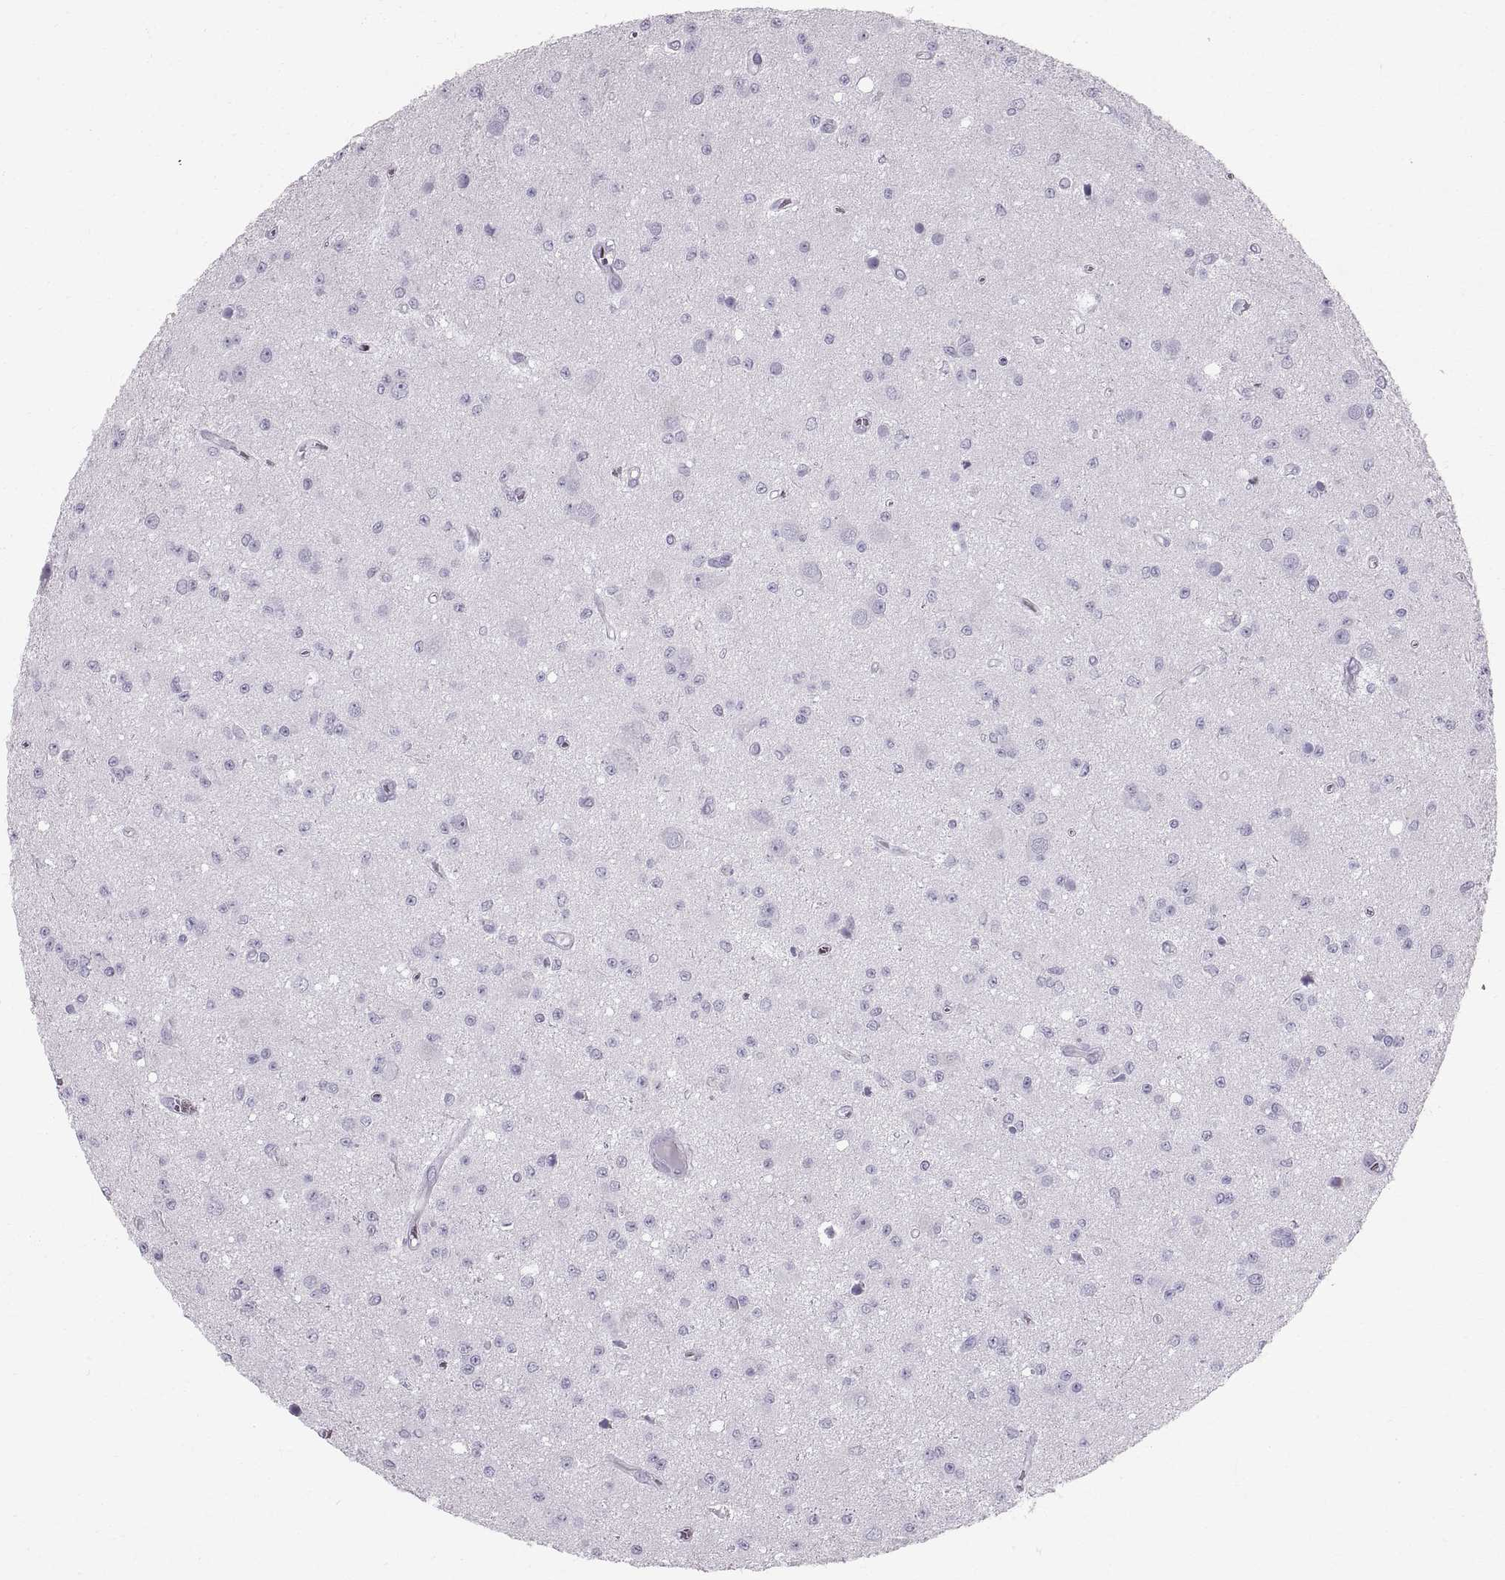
{"staining": {"intensity": "negative", "quantity": "none", "location": "none"}, "tissue": "glioma", "cell_type": "Tumor cells", "image_type": "cancer", "snomed": [{"axis": "morphology", "description": "Glioma, malignant, Low grade"}, {"axis": "topography", "description": "Brain"}], "caption": "A high-resolution image shows immunohistochemistry staining of glioma, which shows no significant expression in tumor cells.", "gene": "SLC22A6", "patient": {"sex": "female", "age": 45}}